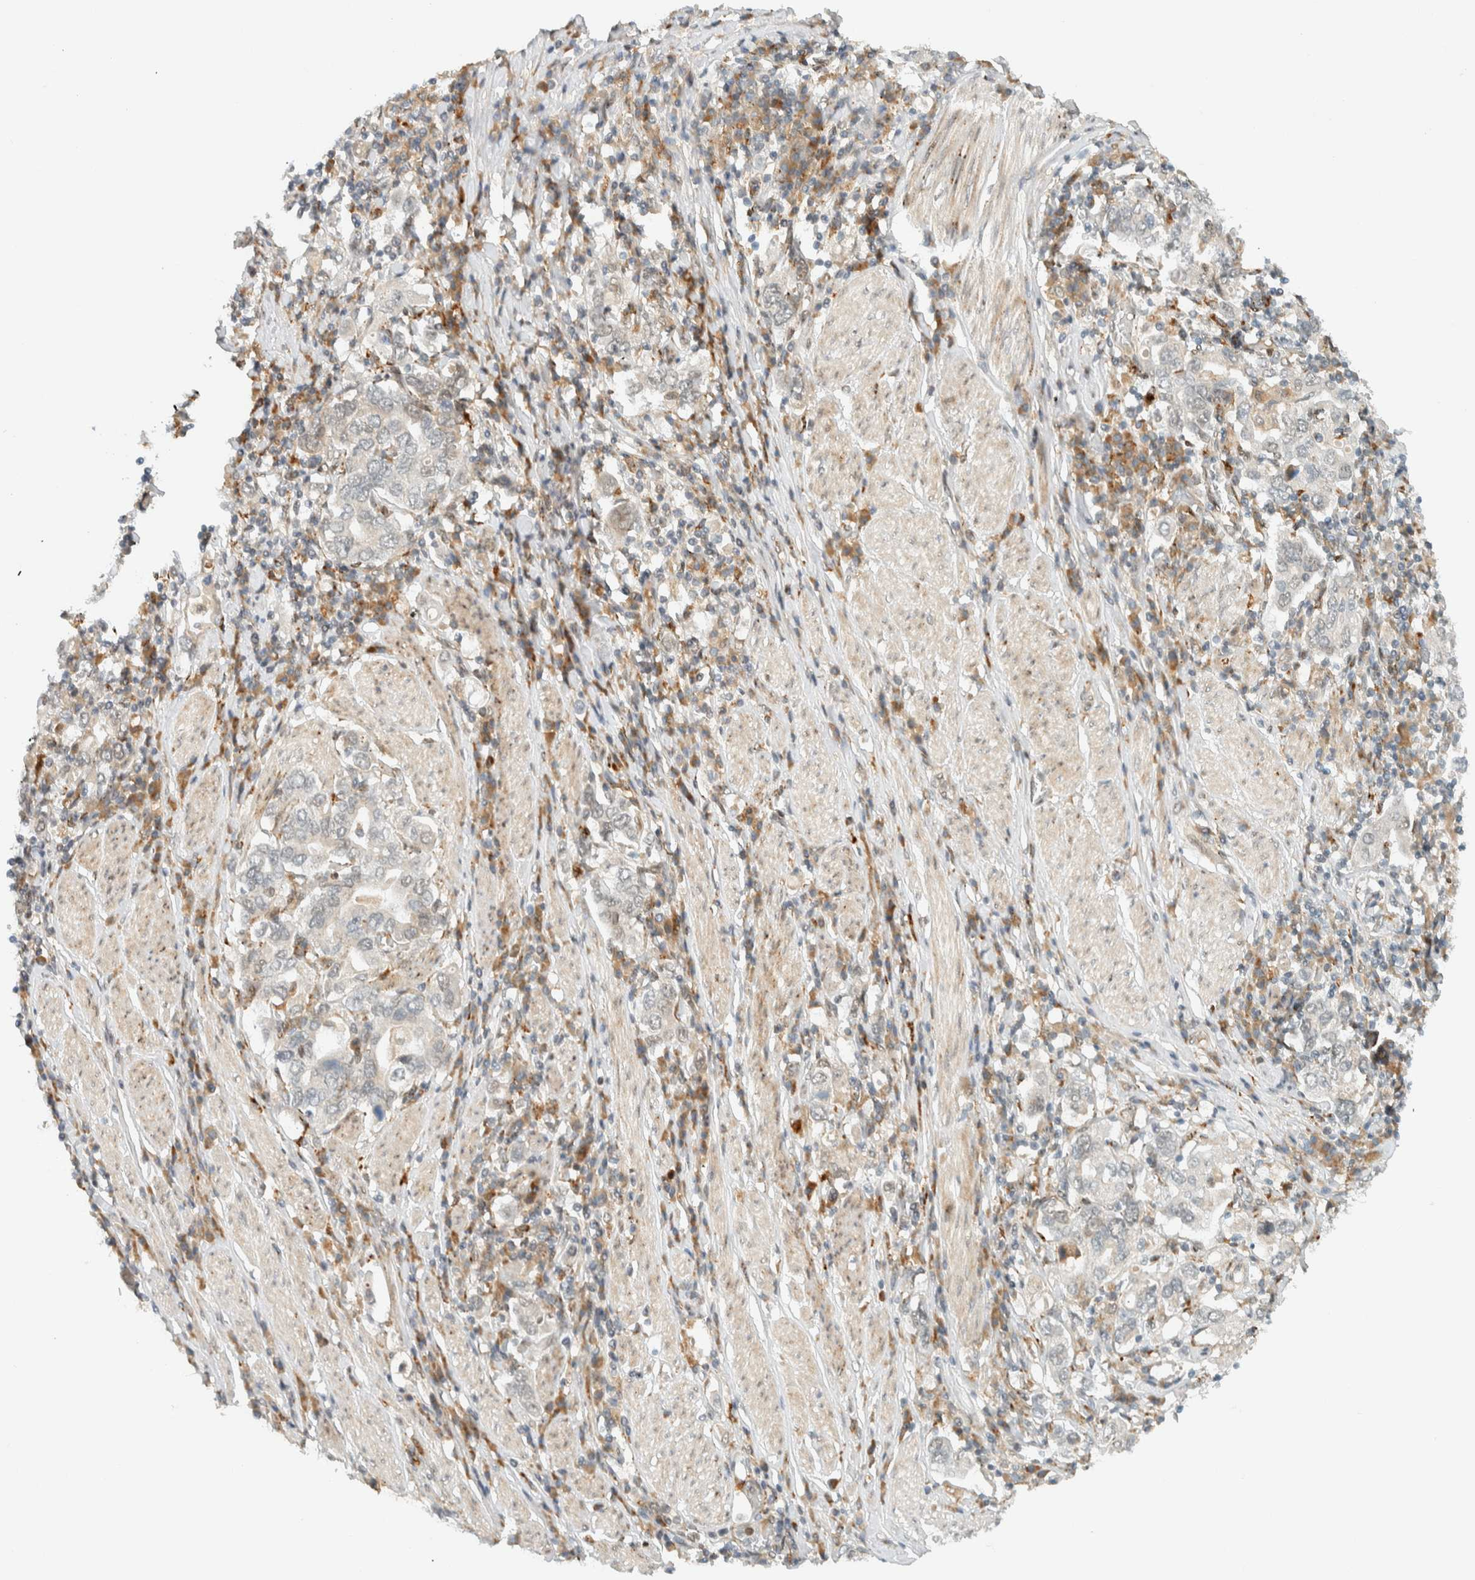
{"staining": {"intensity": "negative", "quantity": "none", "location": "none"}, "tissue": "stomach cancer", "cell_type": "Tumor cells", "image_type": "cancer", "snomed": [{"axis": "morphology", "description": "Adenocarcinoma, NOS"}, {"axis": "topography", "description": "Stomach, upper"}], "caption": "Immunohistochemistry of human stomach cancer (adenocarcinoma) displays no expression in tumor cells.", "gene": "ITPRID1", "patient": {"sex": "male", "age": 62}}